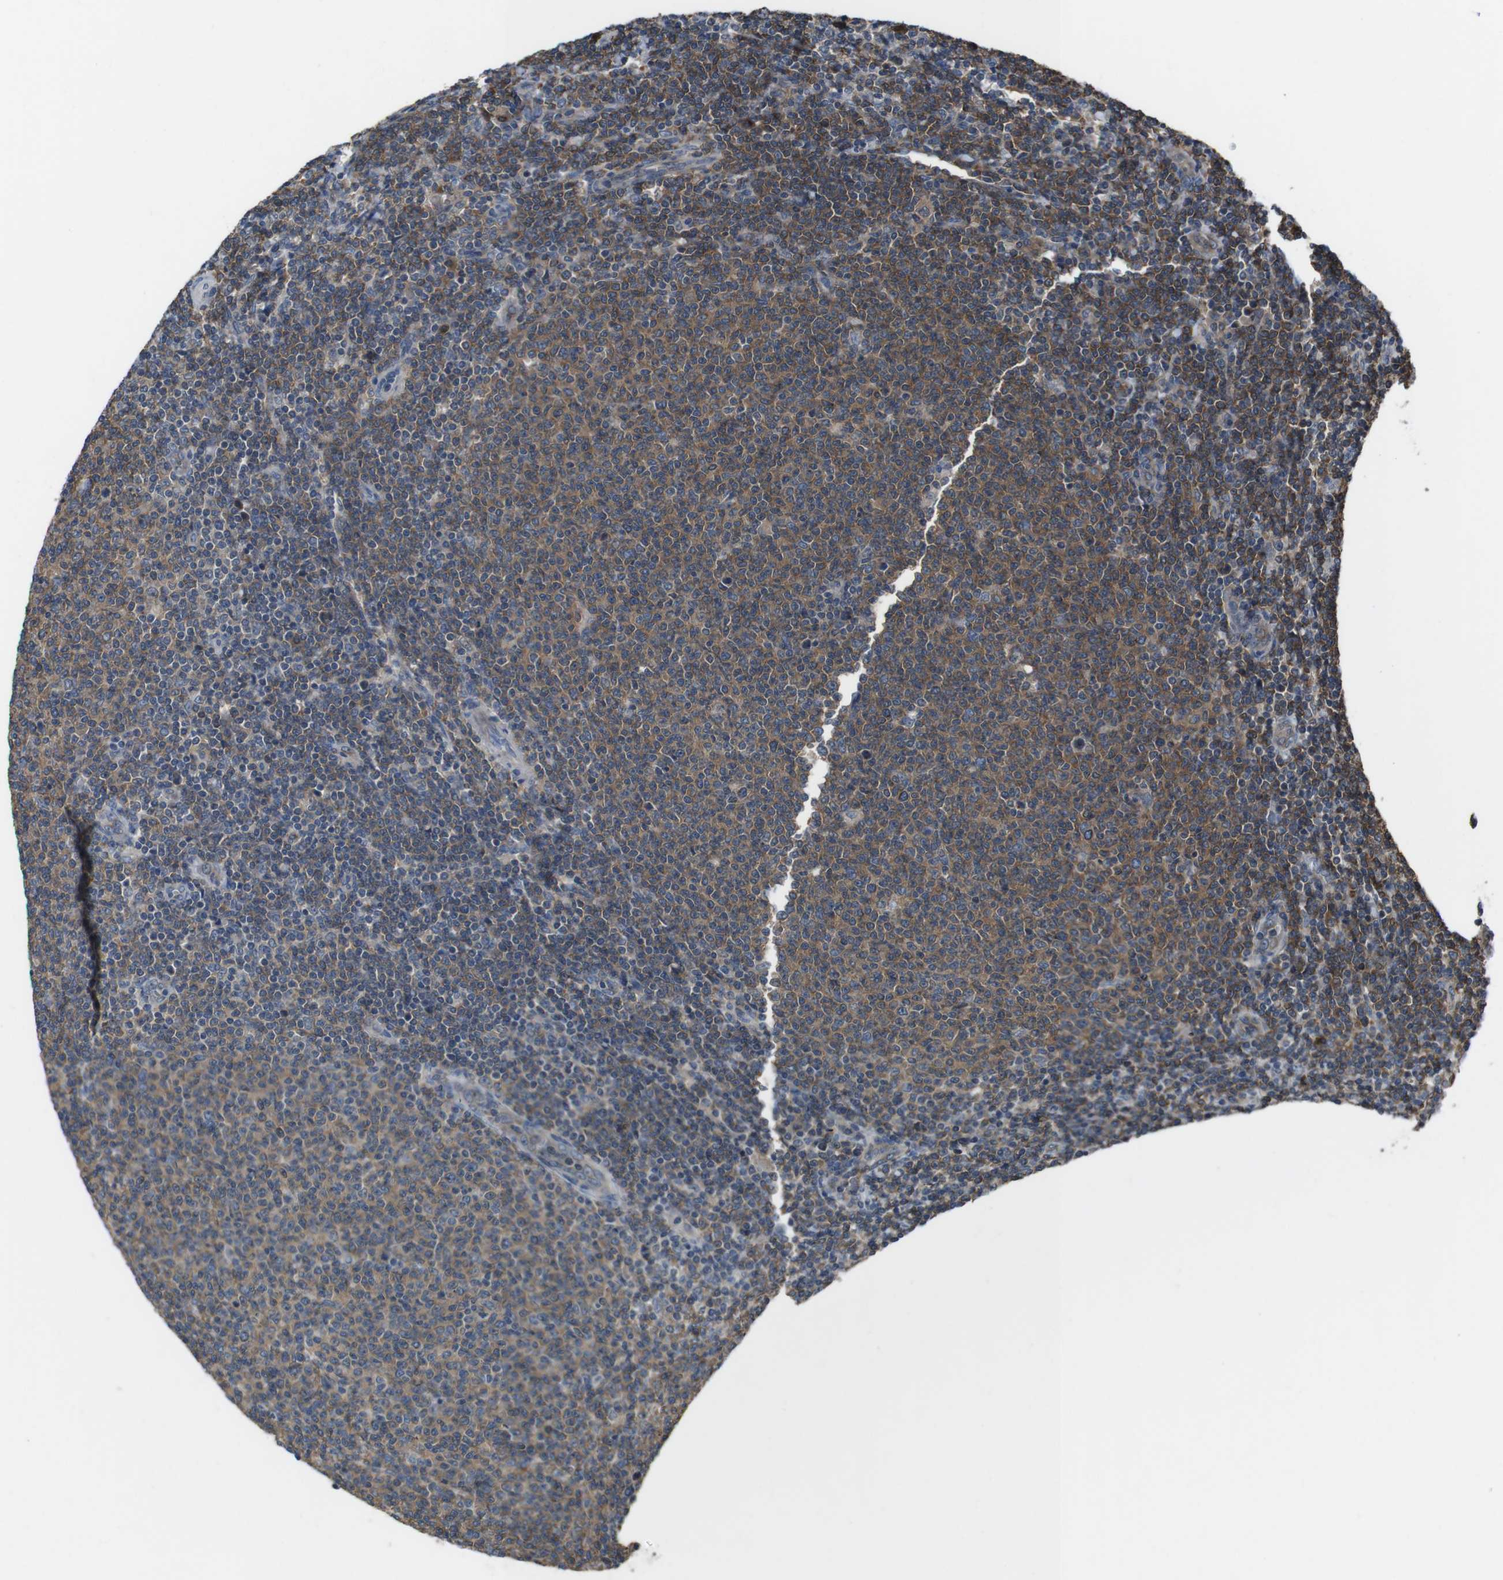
{"staining": {"intensity": "moderate", "quantity": "25%-75%", "location": "cytoplasmic/membranous"}, "tissue": "lymphoma", "cell_type": "Tumor cells", "image_type": "cancer", "snomed": [{"axis": "morphology", "description": "Malignant lymphoma, non-Hodgkin's type, Low grade"}, {"axis": "topography", "description": "Lymph node"}], "caption": "Immunohistochemical staining of human low-grade malignant lymphoma, non-Hodgkin's type demonstrates moderate cytoplasmic/membranous protein expression in about 25%-75% of tumor cells. (DAB IHC with brightfield microscopy, high magnification).", "gene": "SLC22A23", "patient": {"sex": "male", "age": 66}}